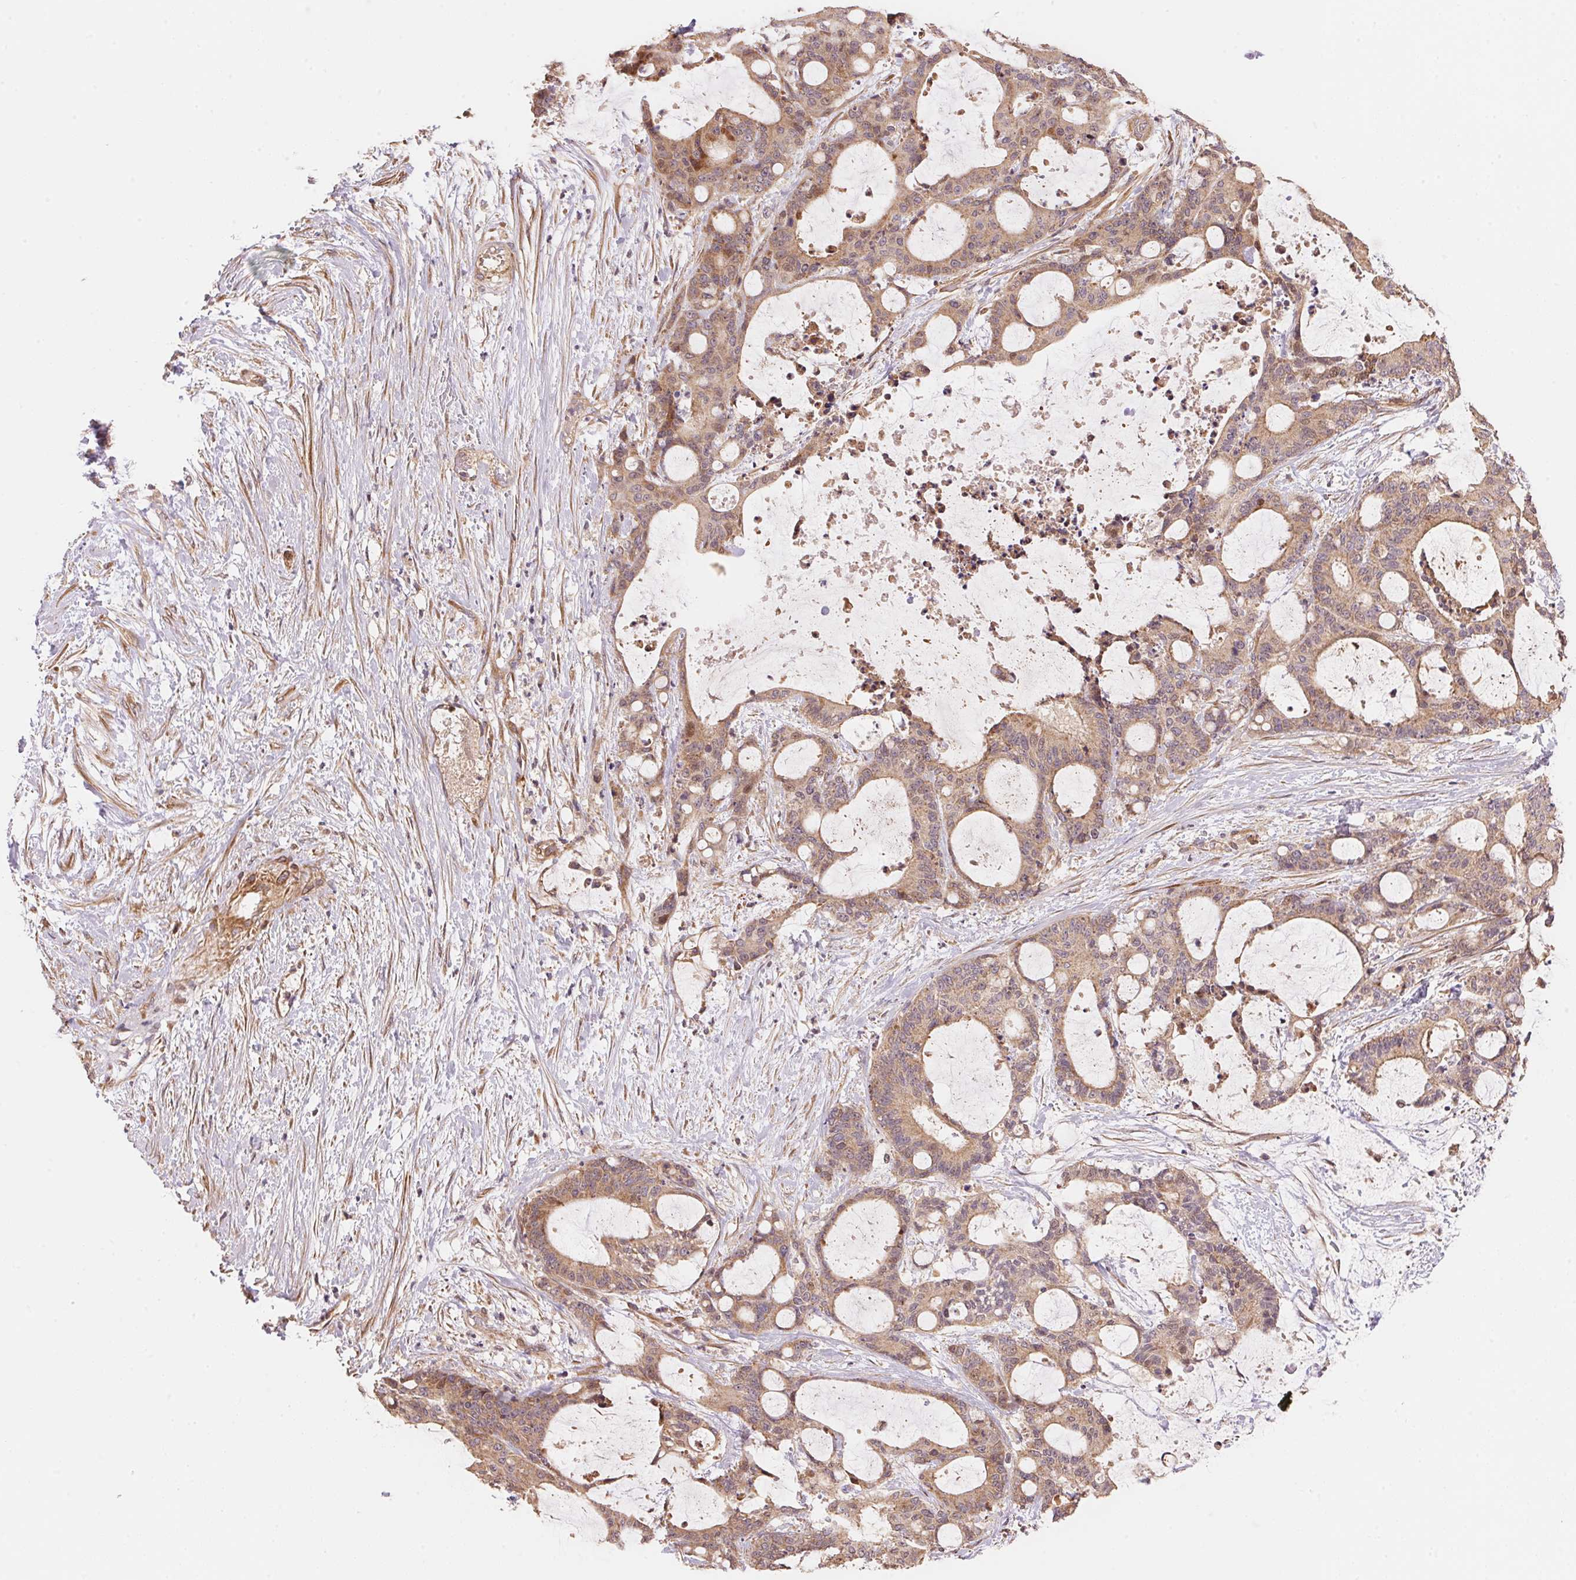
{"staining": {"intensity": "weak", "quantity": ">75%", "location": "cytoplasmic/membranous"}, "tissue": "liver cancer", "cell_type": "Tumor cells", "image_type": "cancer", "snomed": [{"axis": "morphology", "description": "Normal tissue, NOS"}, {"axis": "morphology", "description": "Cholangiocarcinoma"}, {"axis": "topography", "description": "Liver"}, {"axis": "topography", "description": "Peripheral nerve tissue"}], "caption": "Brown immunohistochemical staining in liver cancer displays weak cytoplasmic/membranous expression in approximately >75% of tumor cells. Using DAB (brown) and hematoxylin (blue) stains, captured at high magnification using brightfield microscopy.", "gene": "TNIP2", "patient": {"sex": "female", "age": 73}}